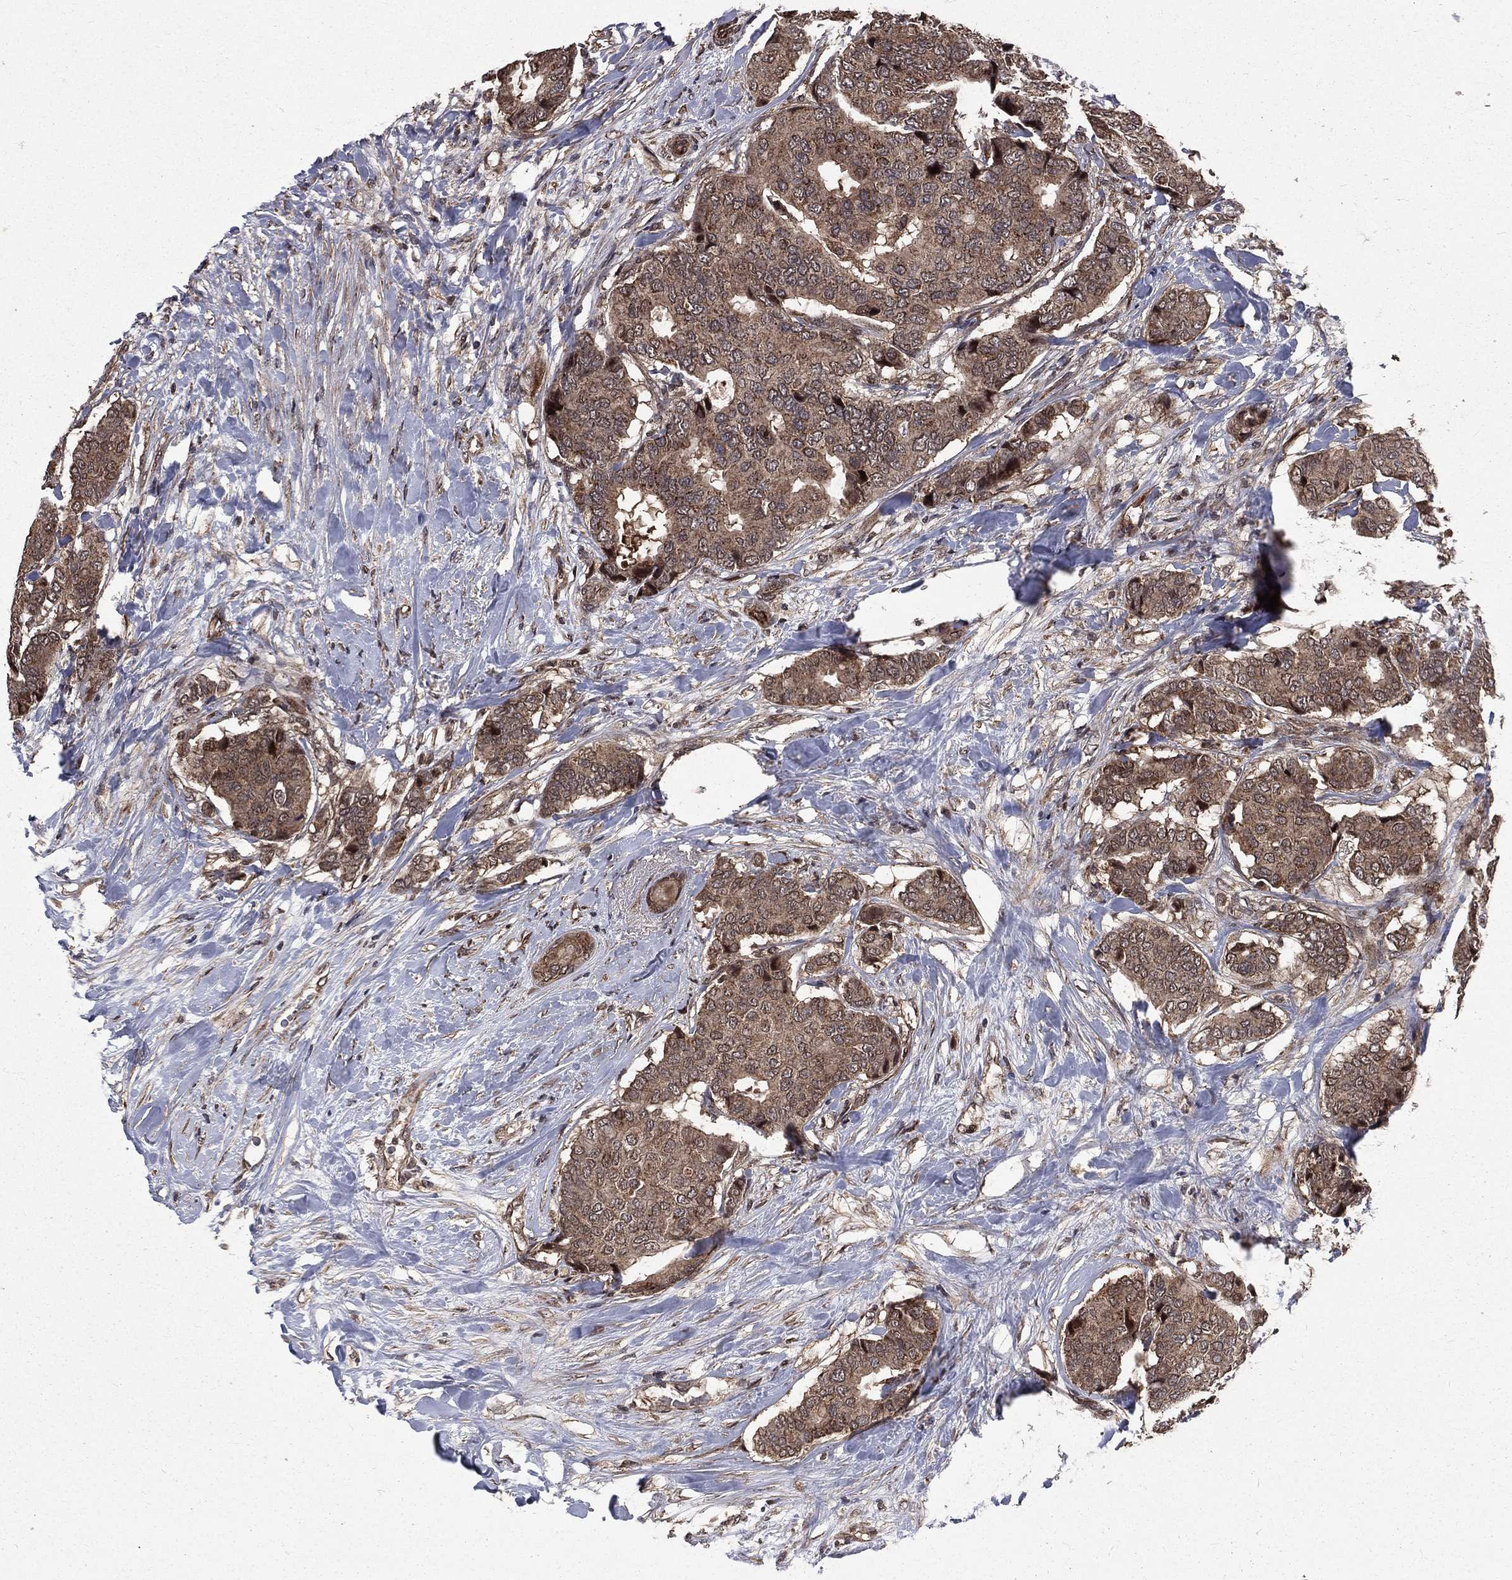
{"staining": {"intensity": "moderate", "quantity": ">75%", "location": "cytoplasmic/membranous"}, "tissue": "breast cancer", "cell_type": "Tumor cells", "image_type": "cancer", "snomed": [{"axis": "morphology", "description": "Duct carcinoma"}, {"axis": "topography", "description": "Breast"}], "caption": "Tumor cells show moderate cytoplasmic/membranous positivity in about >75% of cells in infiltrating ductal carcinoma (breast). (DAB (3,3'-diaminobenzidine) IHC with brightfield microscopy, high magnification).", "gene": "LENG8", "patient": {"sex": "female", "age": 75}}